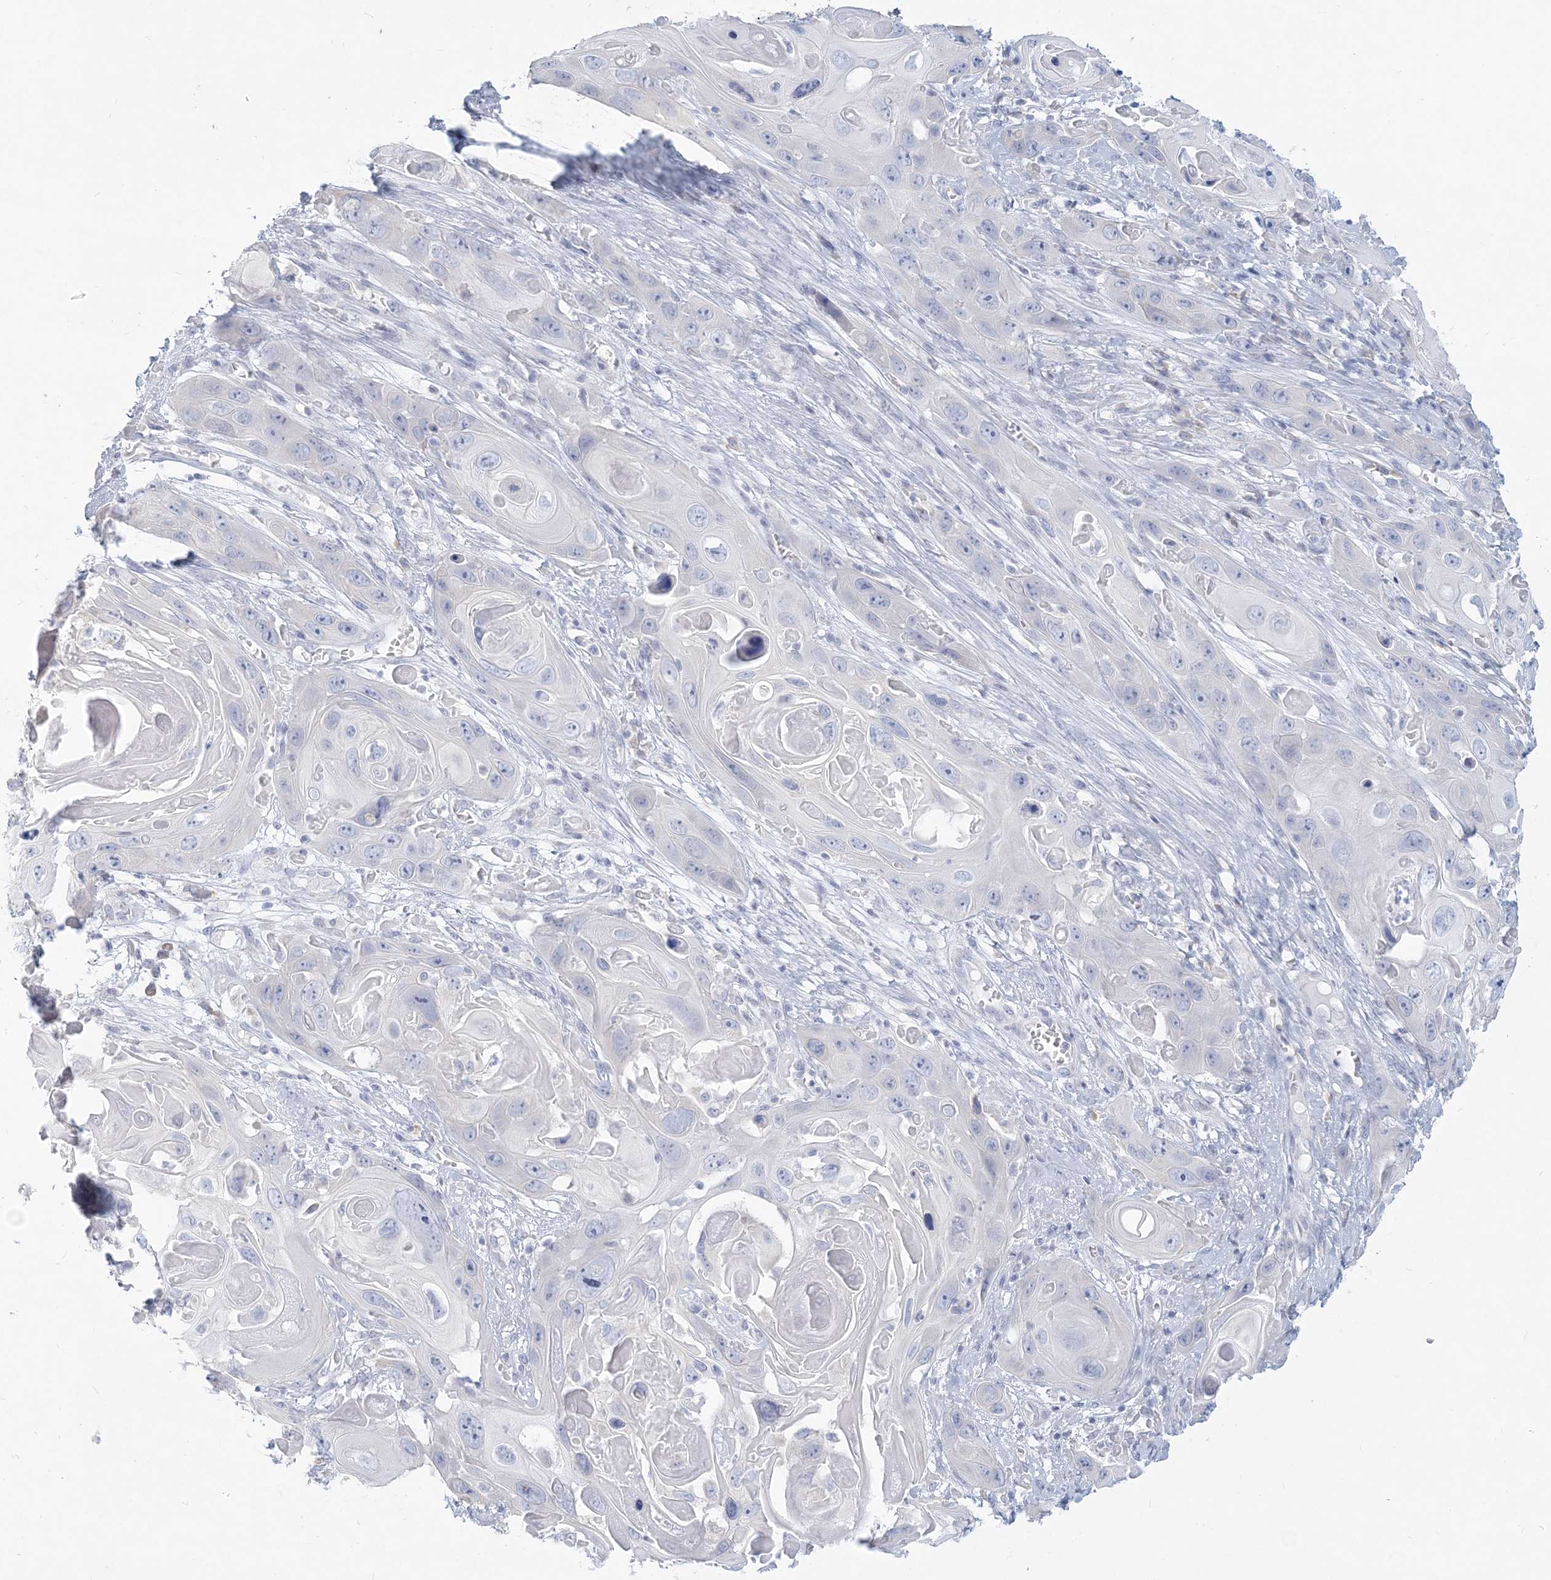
{"staining": {"intensity": "negative", "quantity": "none", "location": "none"}, "tissue": "skin cancer", "cell_type": "Tumor cells", "image_type": "cancer", "snomed": [{"axis": "morphology", "description": "Squamous cell carcinoma, NOS"}, {"axis": "topography", "description": "Skin"}], "caption": "The micrograph reveals no significant positivity in tumor cells of skin cancer. (Immunohistochemistry (ihc), brightfield microscopy, high magnification).", "gene": "CSN1S1", "patient": {"sex": "male", "age": 55}}